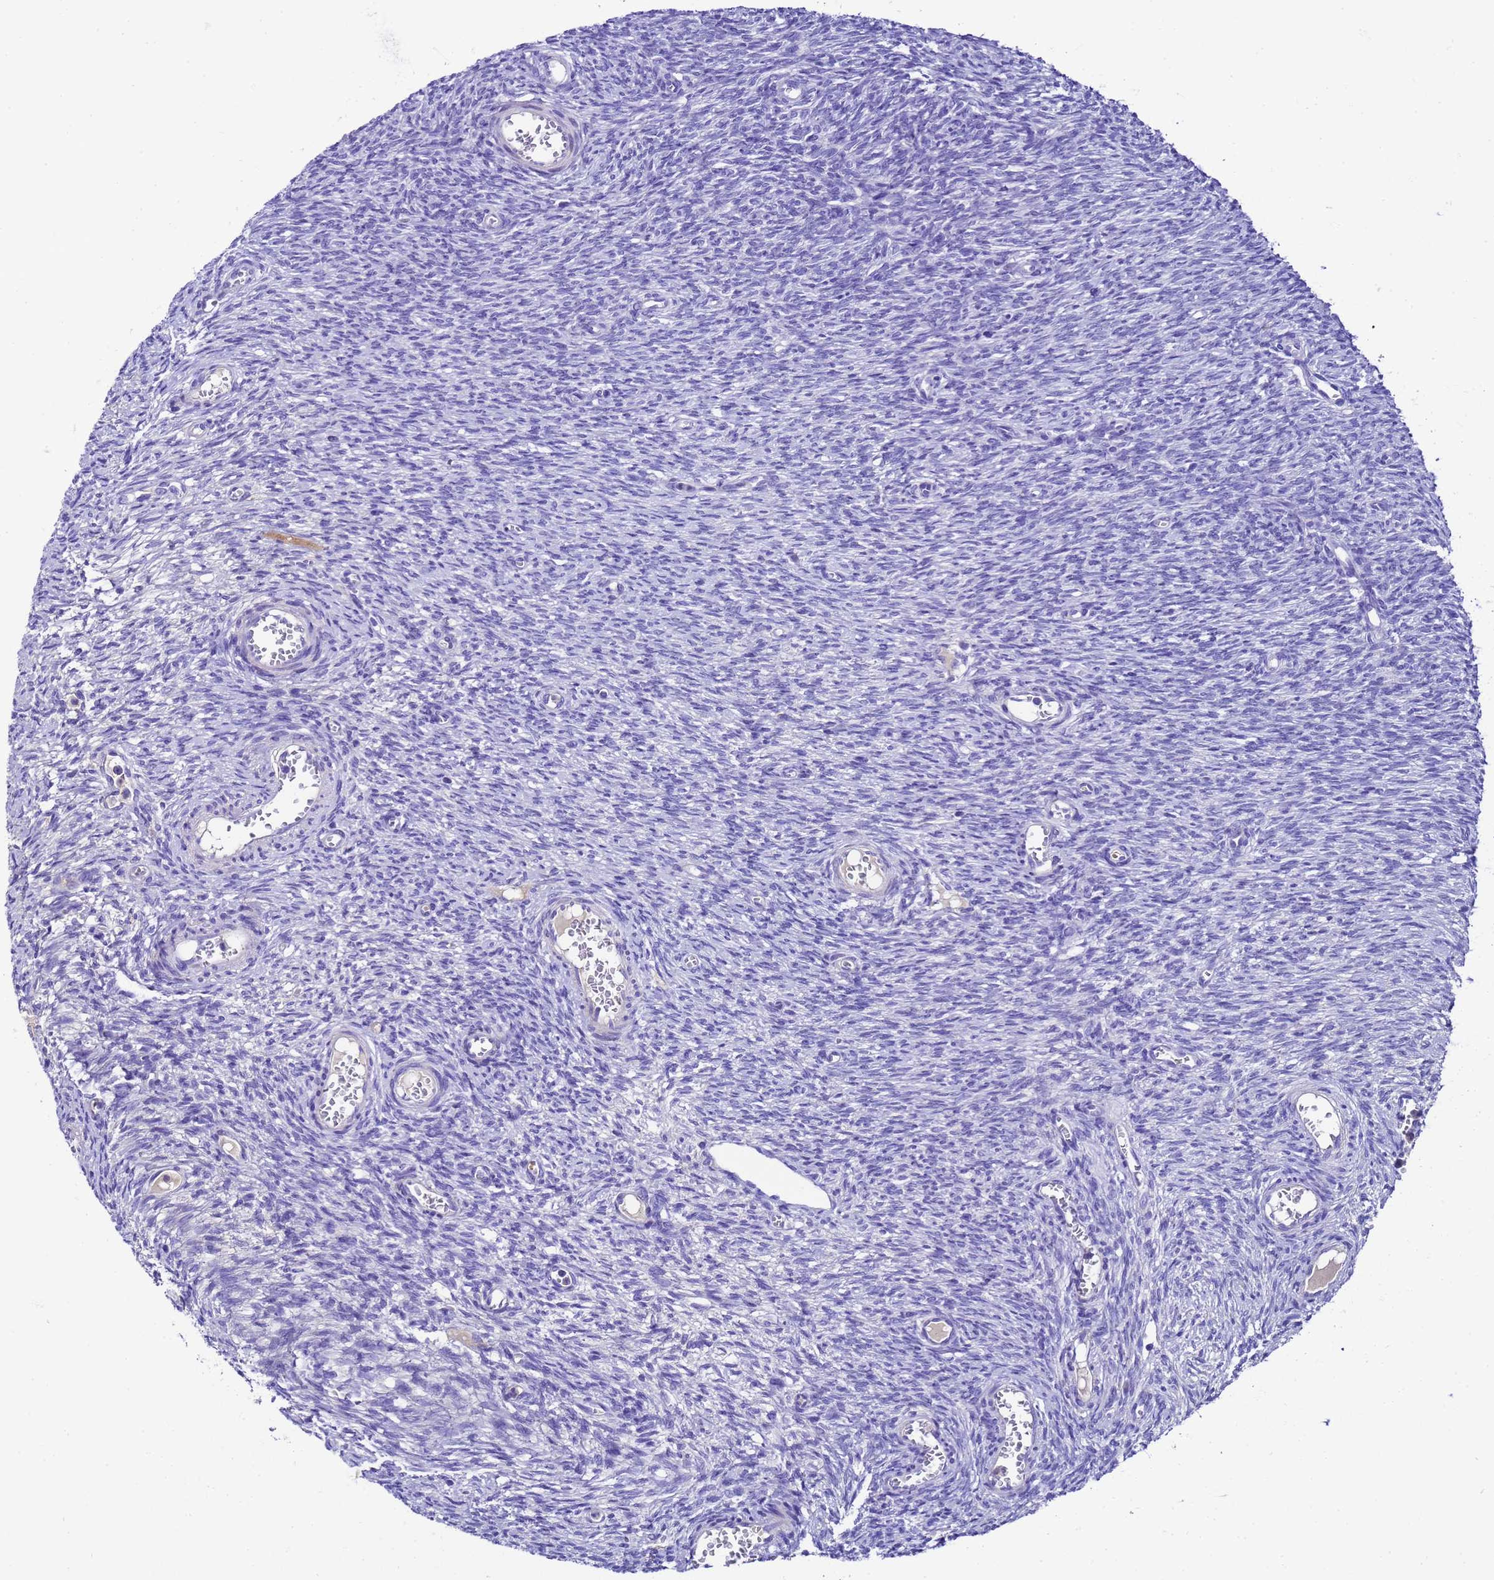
{"staining": {"intensity": "negative", "quantity": "none", "location": "none"}, "tissue": "ovary", "cell_type": "Ovarian stroma cells", "image_type": "normal", "snomed": [{"axis": "morphology", "description": "Normal tissue, NOS"}, {"axis": "topography", "description": "Ovary"}], "caption": "The micrograph demonstrates no staining of ovarian stroma cells in benign ovary.", "gene": "UGT2A1", "patient": {"sex": "female", "age": 44}}